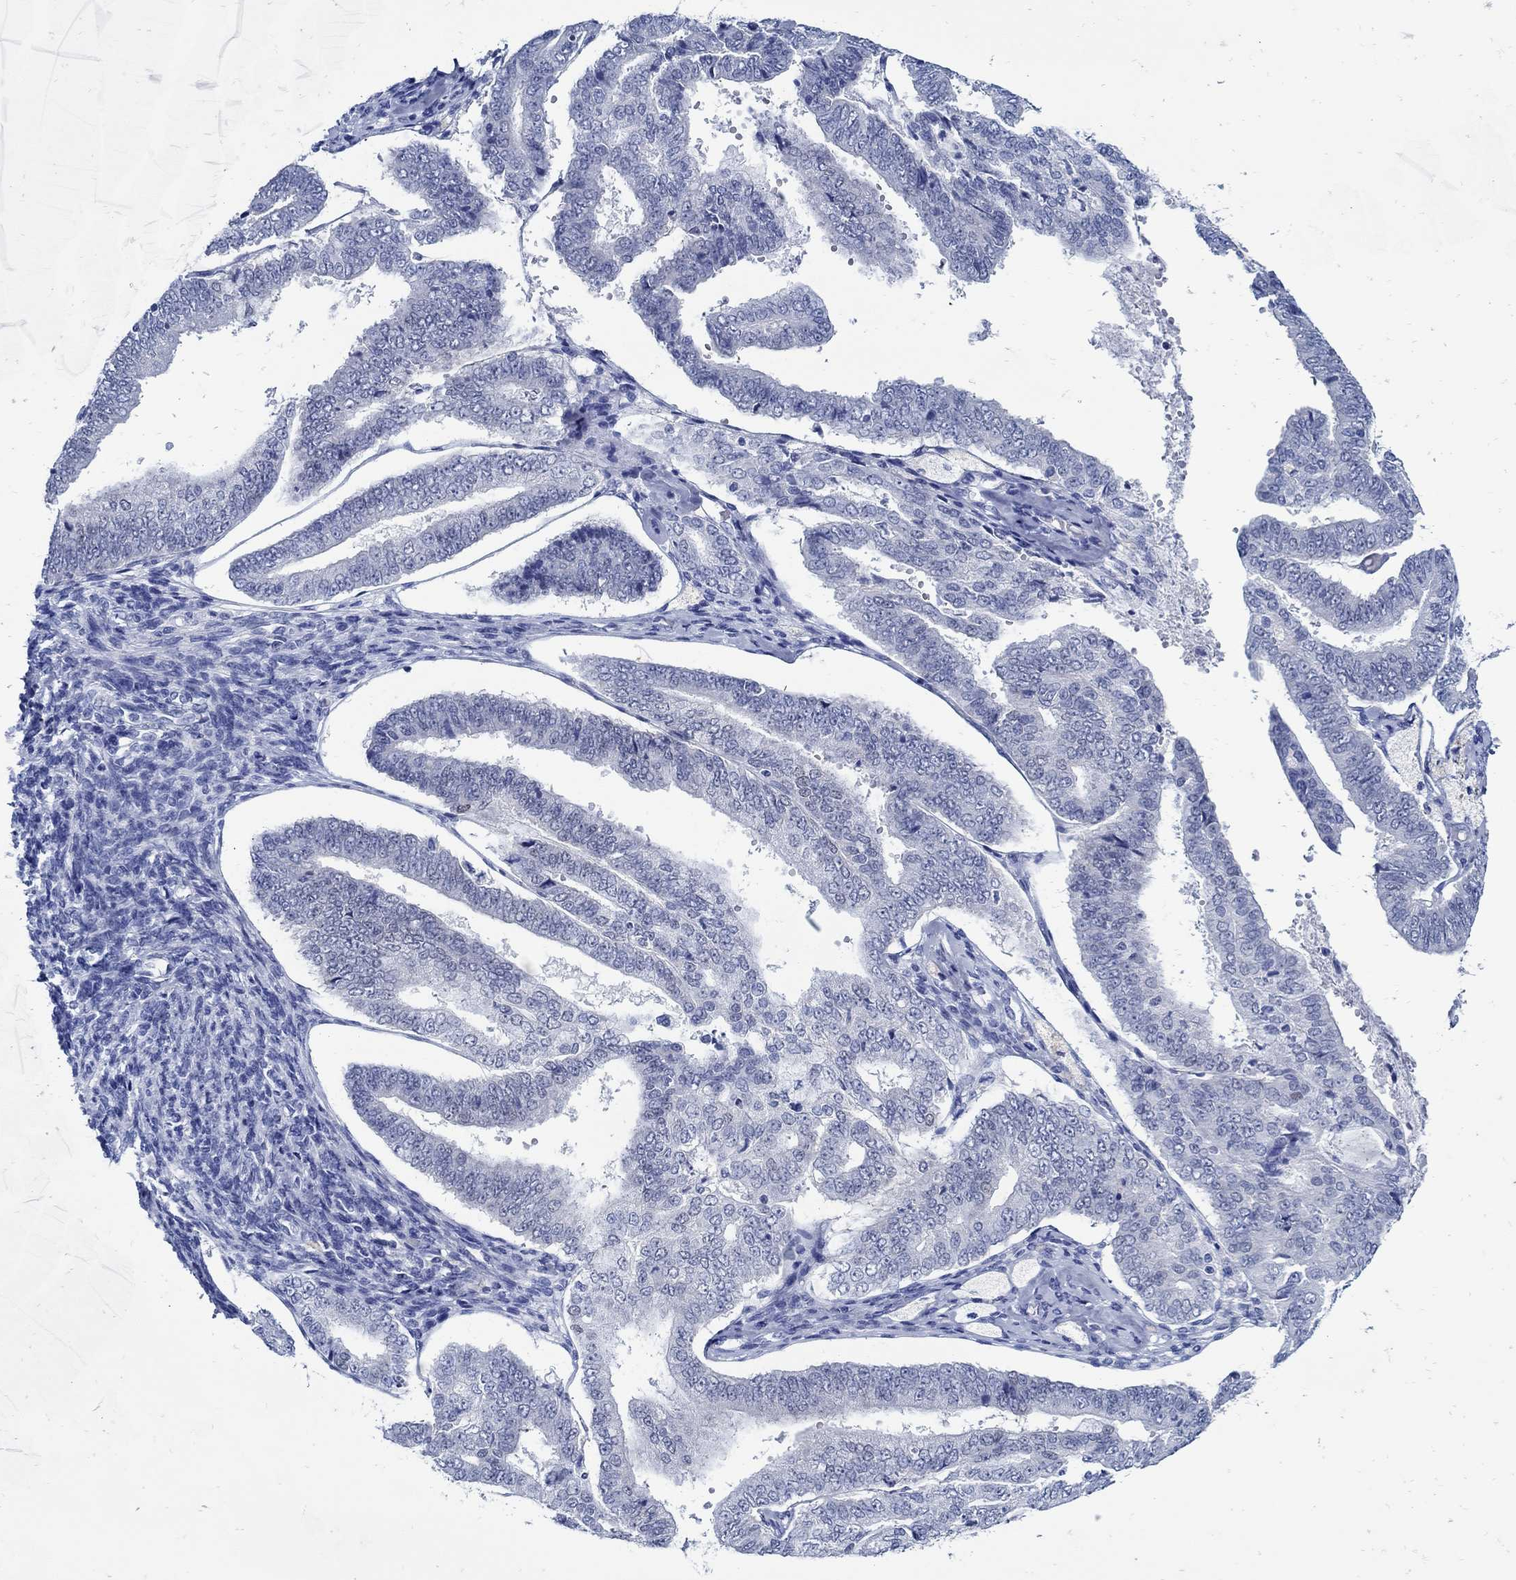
{"staining": {"intensity": "strong", "quantity": "<25%", "location": "nuclear"}, "tissue": "endometrial cancer", "cell_type": "Tumor cells", "image_type": "cancer", "snomed": [{"axis": "morphology", "description": "Adenocarcinoma, NOS"}, {"axis": "topography", "description": "Endometrium"}], "caption": "An immunohistochemistry histopathology image of neoplastic tissue is shown. Protein staining in brown labels strong nuclear positivity in endometrial cancer within tumor cells. The staining was performed using DAB (3,3'-diaminobenzidine) to visualize the protein expression in brown, while the nuclei were stained in blue with hematoxylin (Magnification: 20x).", "gene": "PAX9", "patient": {"sex": "female", "age": 63}}